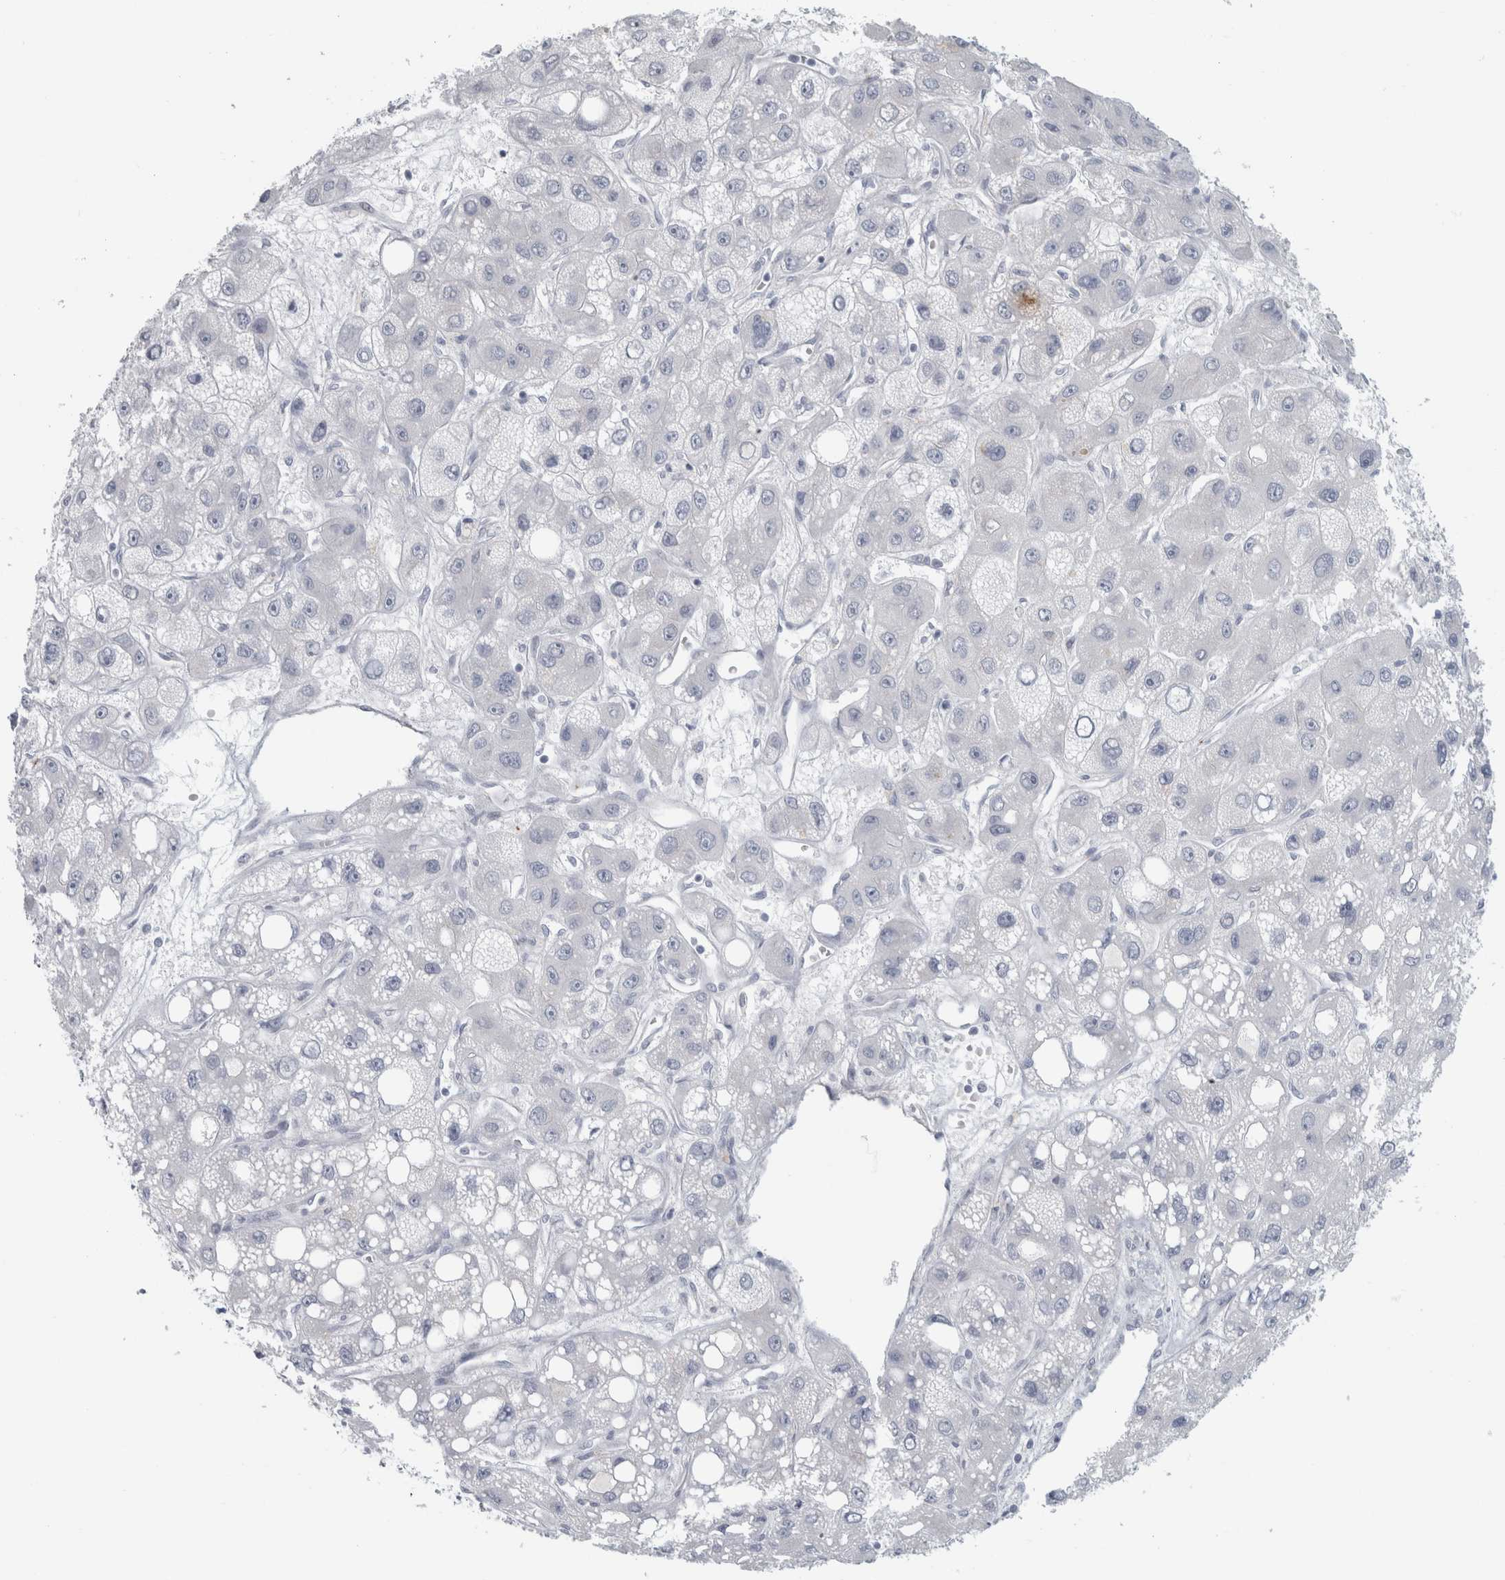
{"staining": {"intensity": "negative", "quantity": "none", "location": "none"}, "tissue": "liver cancer", "cell_type": "Tumor cells", "image_type": "cancer", "snomed": [{"axis": "morphology", "description": "Carcinoma, Hepatocellular, NOS"}, {"axis": "topography", "description": "Liver"}], "caption": "A high-resolution photomicrograph shows immunohistochemistry (IHC) staining of liver cancer, which displays no significant staining in tumor cells.", "gene": "CPE", "patient": {"sex": "male", "age": 55}}